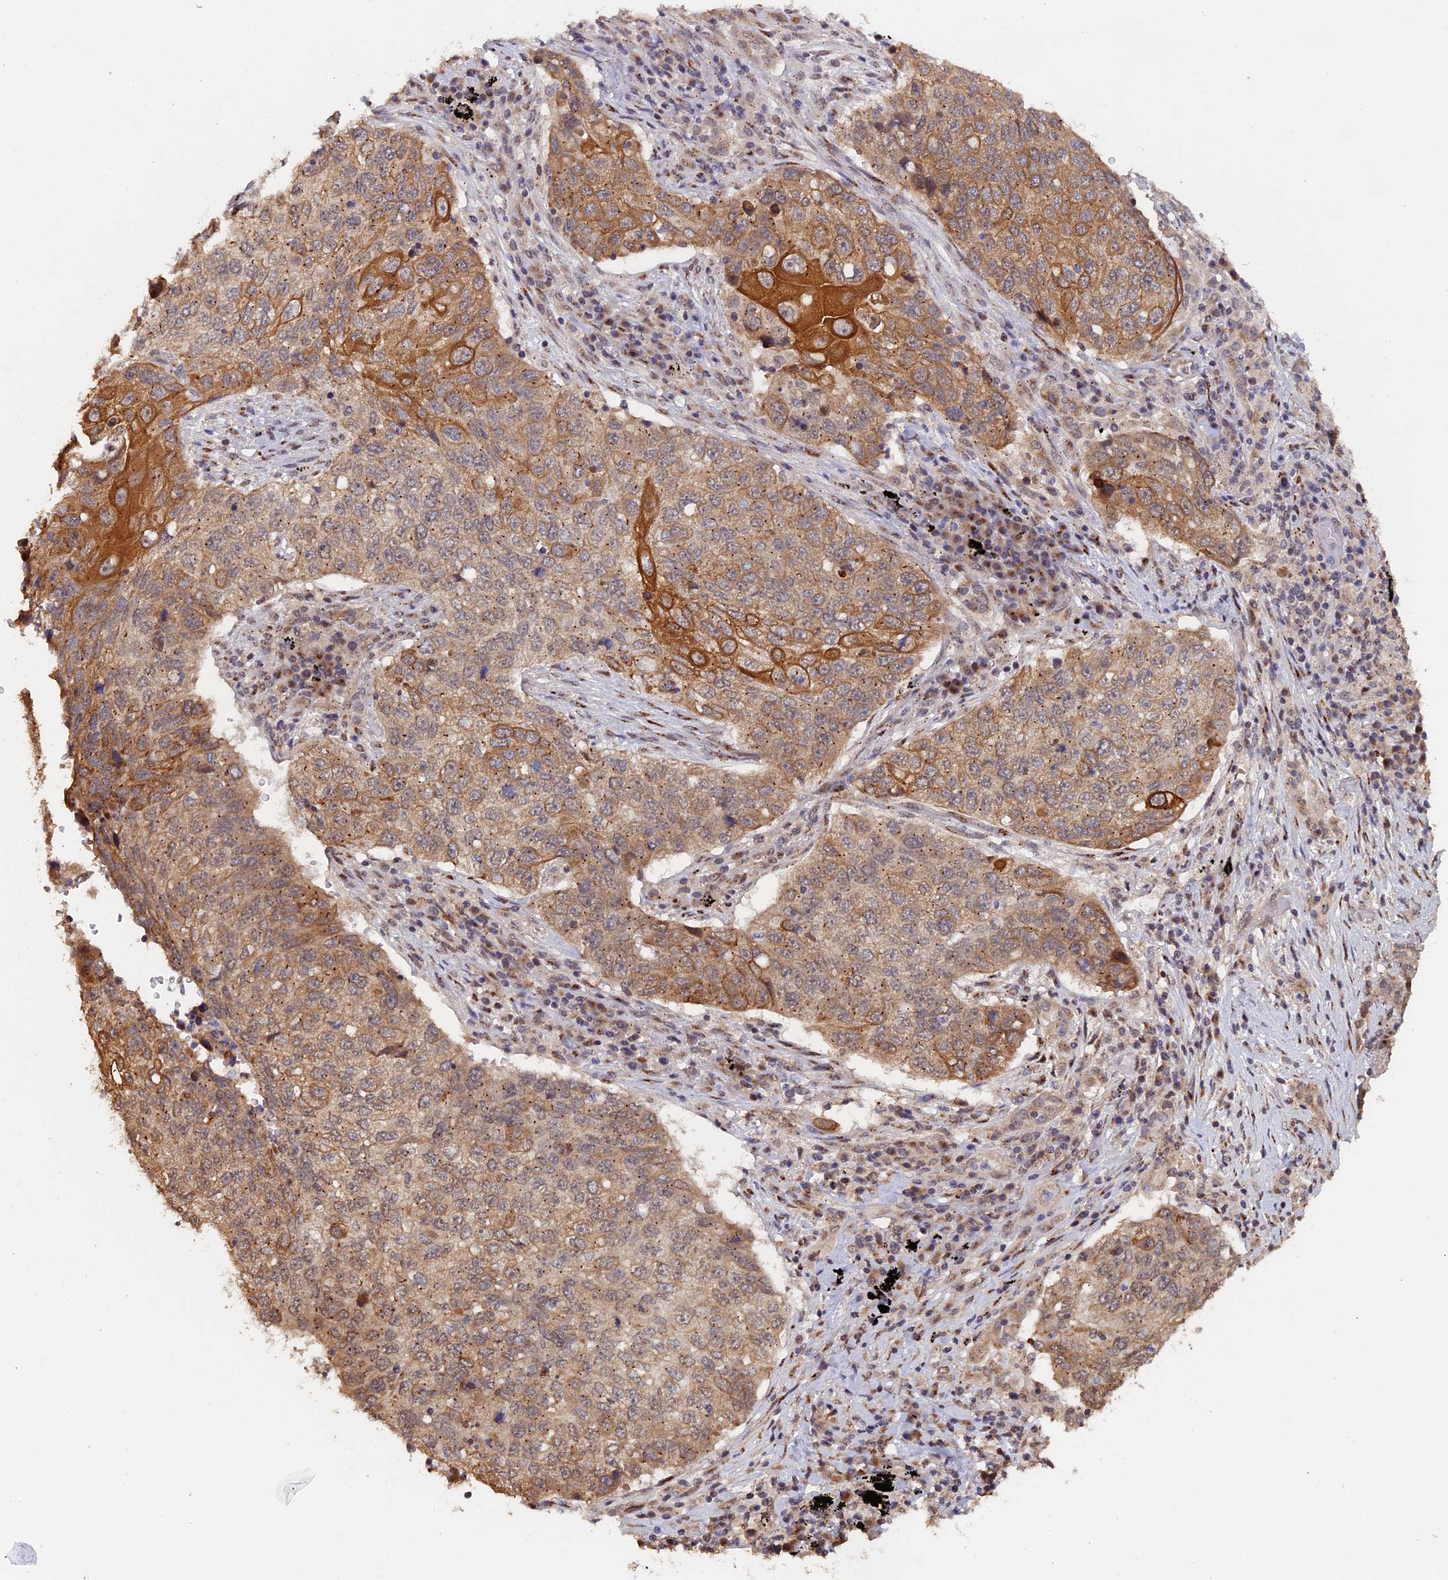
{"staining": {"intensity": "moderate", "quantity": ">75%", "location": "cytoplasmic/membranous"}, "tissue": "lung cancer", "cell_type": "Tumor cells", "image_type": "cancer", "snomed": [{"axis": "morphology", "description": "Squamous cell carcinoma, NOS"}, {"axis": "topography", "description": "Lung"}], "caption": "Immunohistochemistry (IHC) of lung cancer exhibits medium levels of moderate cytoplasmic/membranous positivity in approximately >75% of tumor cells.", "gene": "PIGQ", "patient": {"sex": "female", "age": 63}}